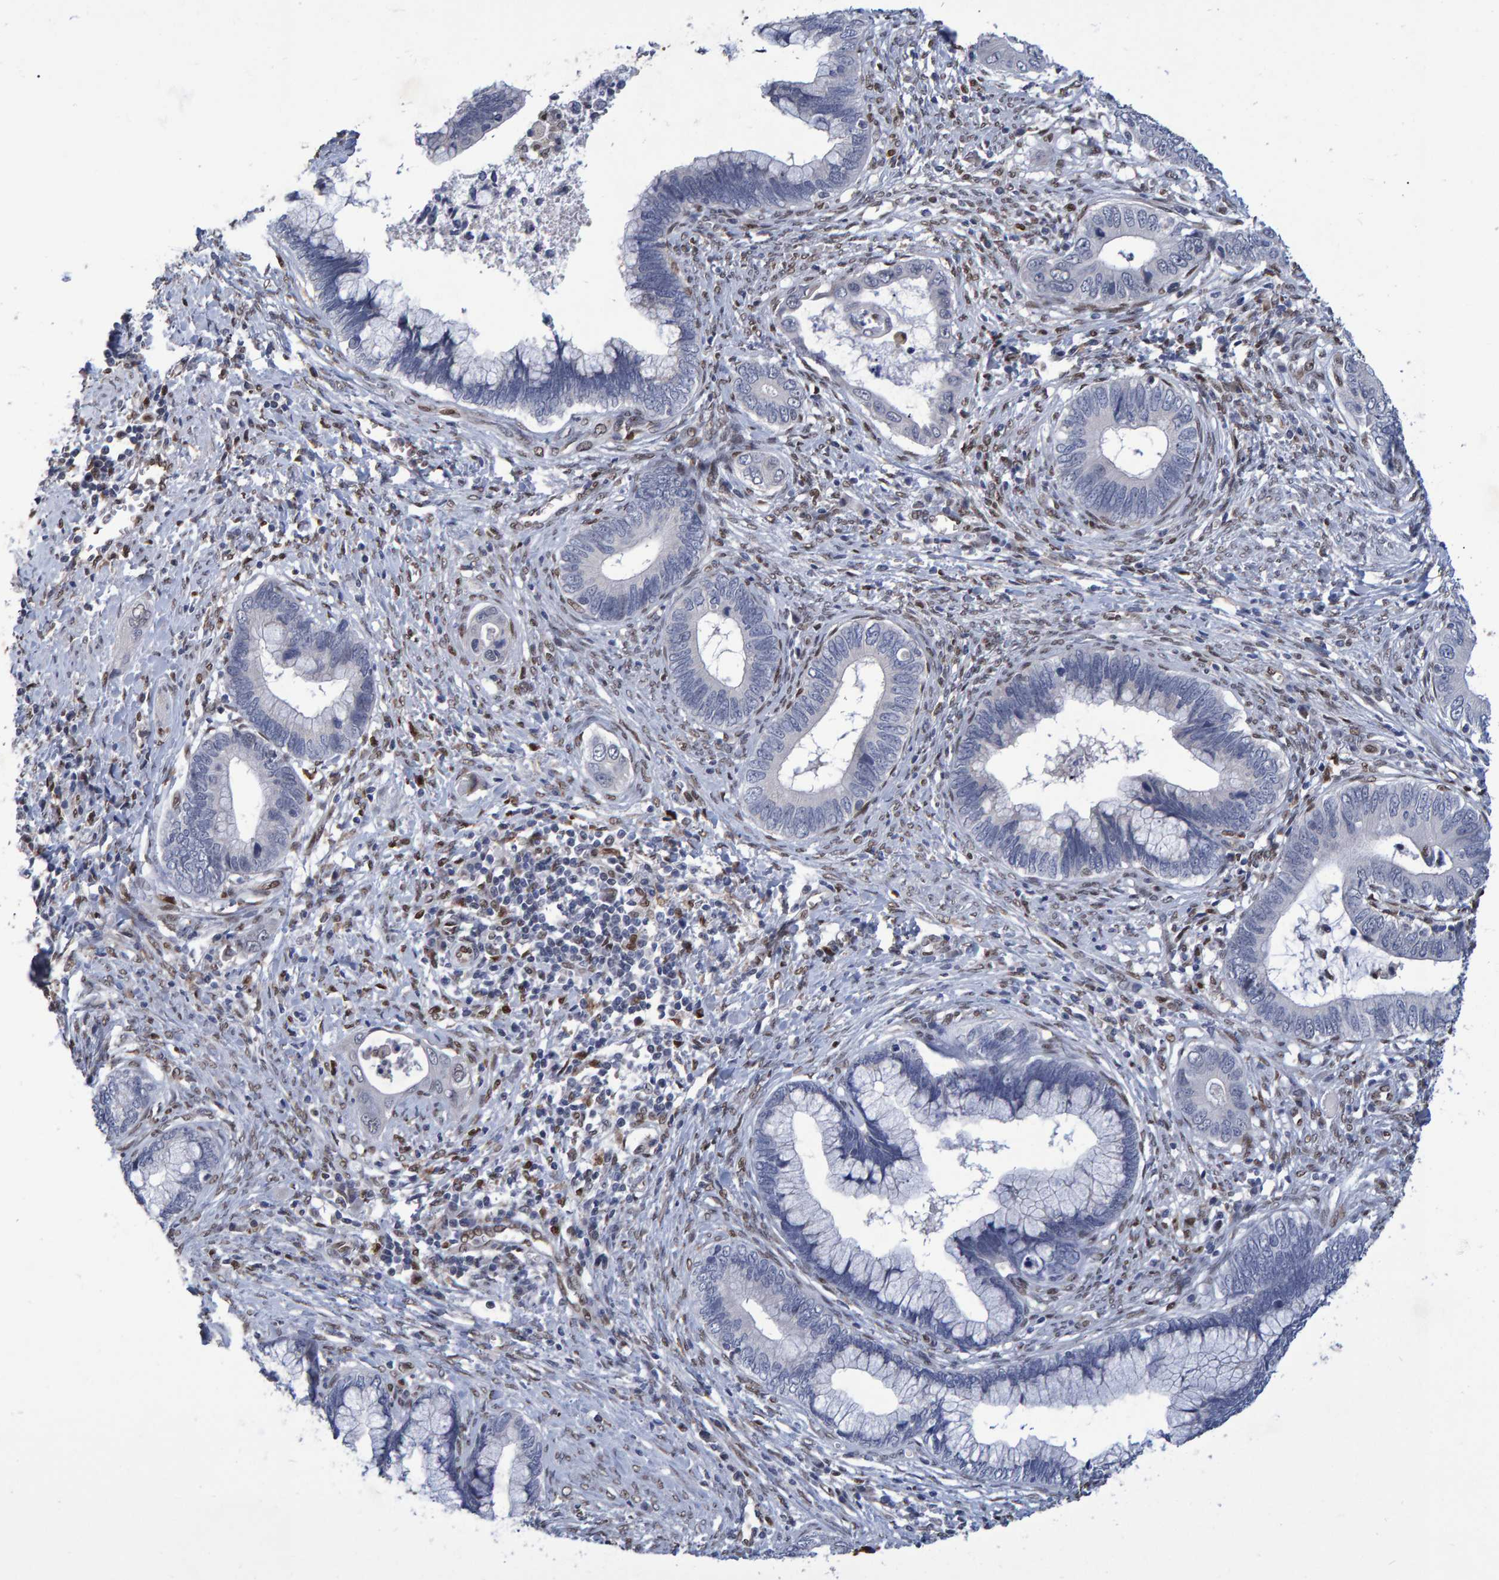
{"staining": {"intensity": "negative", "quantity": "none", "location": "none"}, "tissue": "cervical cancer", "cell_type": "Tumor cells", "image_type": "cancer", "snomed": [{"axis": "morphology", "description": "Adenocarcinoma, NOS"}, {"axis": "topography", "description": "Cervix"}], "caption": "This is an immunohistochemistry photomicrograph of human cervical cancer (adenocarcinoma). There is no expression in tumor cells.", "gene": "QKI", "patient": {"sex": "female", "age": 44}}